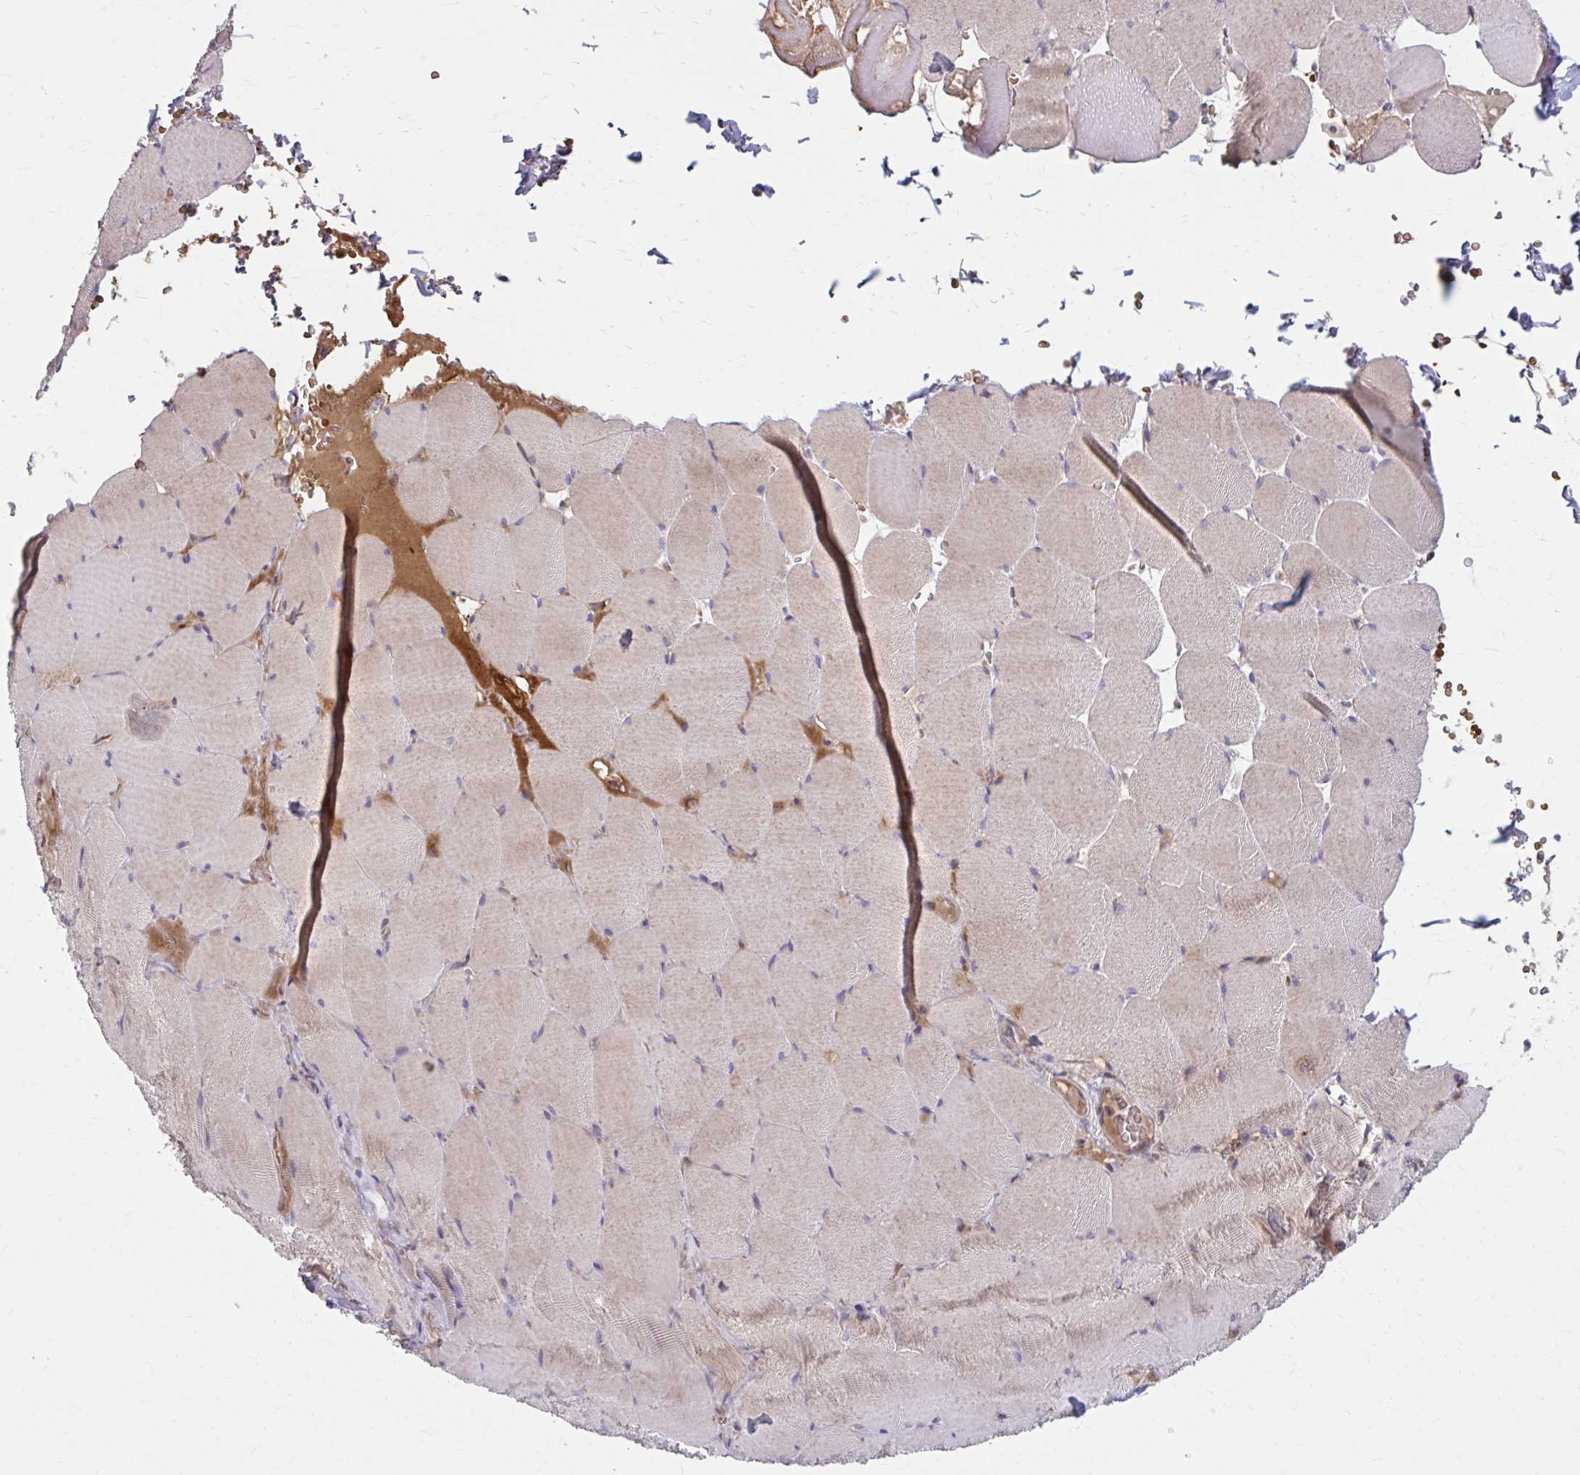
{"staining": {"intensity": "moderate", "quantity": "<25%", "location": "cytoplasmic/membranous"}, "tissue": "skeletal muscle", "cell_type": "Myocytes", "image_type": "normal", "snomed": [{"axis": "morphology", "description": "Normal tissue, NOS"}, {"axis": "topography", "description": "Skeletal muscle"}, {"axis": "topography", "description": "Head-Neck"}], "caption": "This photomicrograph exhibits immunohistochemistry staining of benign human skeletal muscle, with low moderate cytoplasmic/membranous expression in approximately <25% of myocytes.", "gene": "SNF8", "patient": {"sex": "male", "age": 66}}